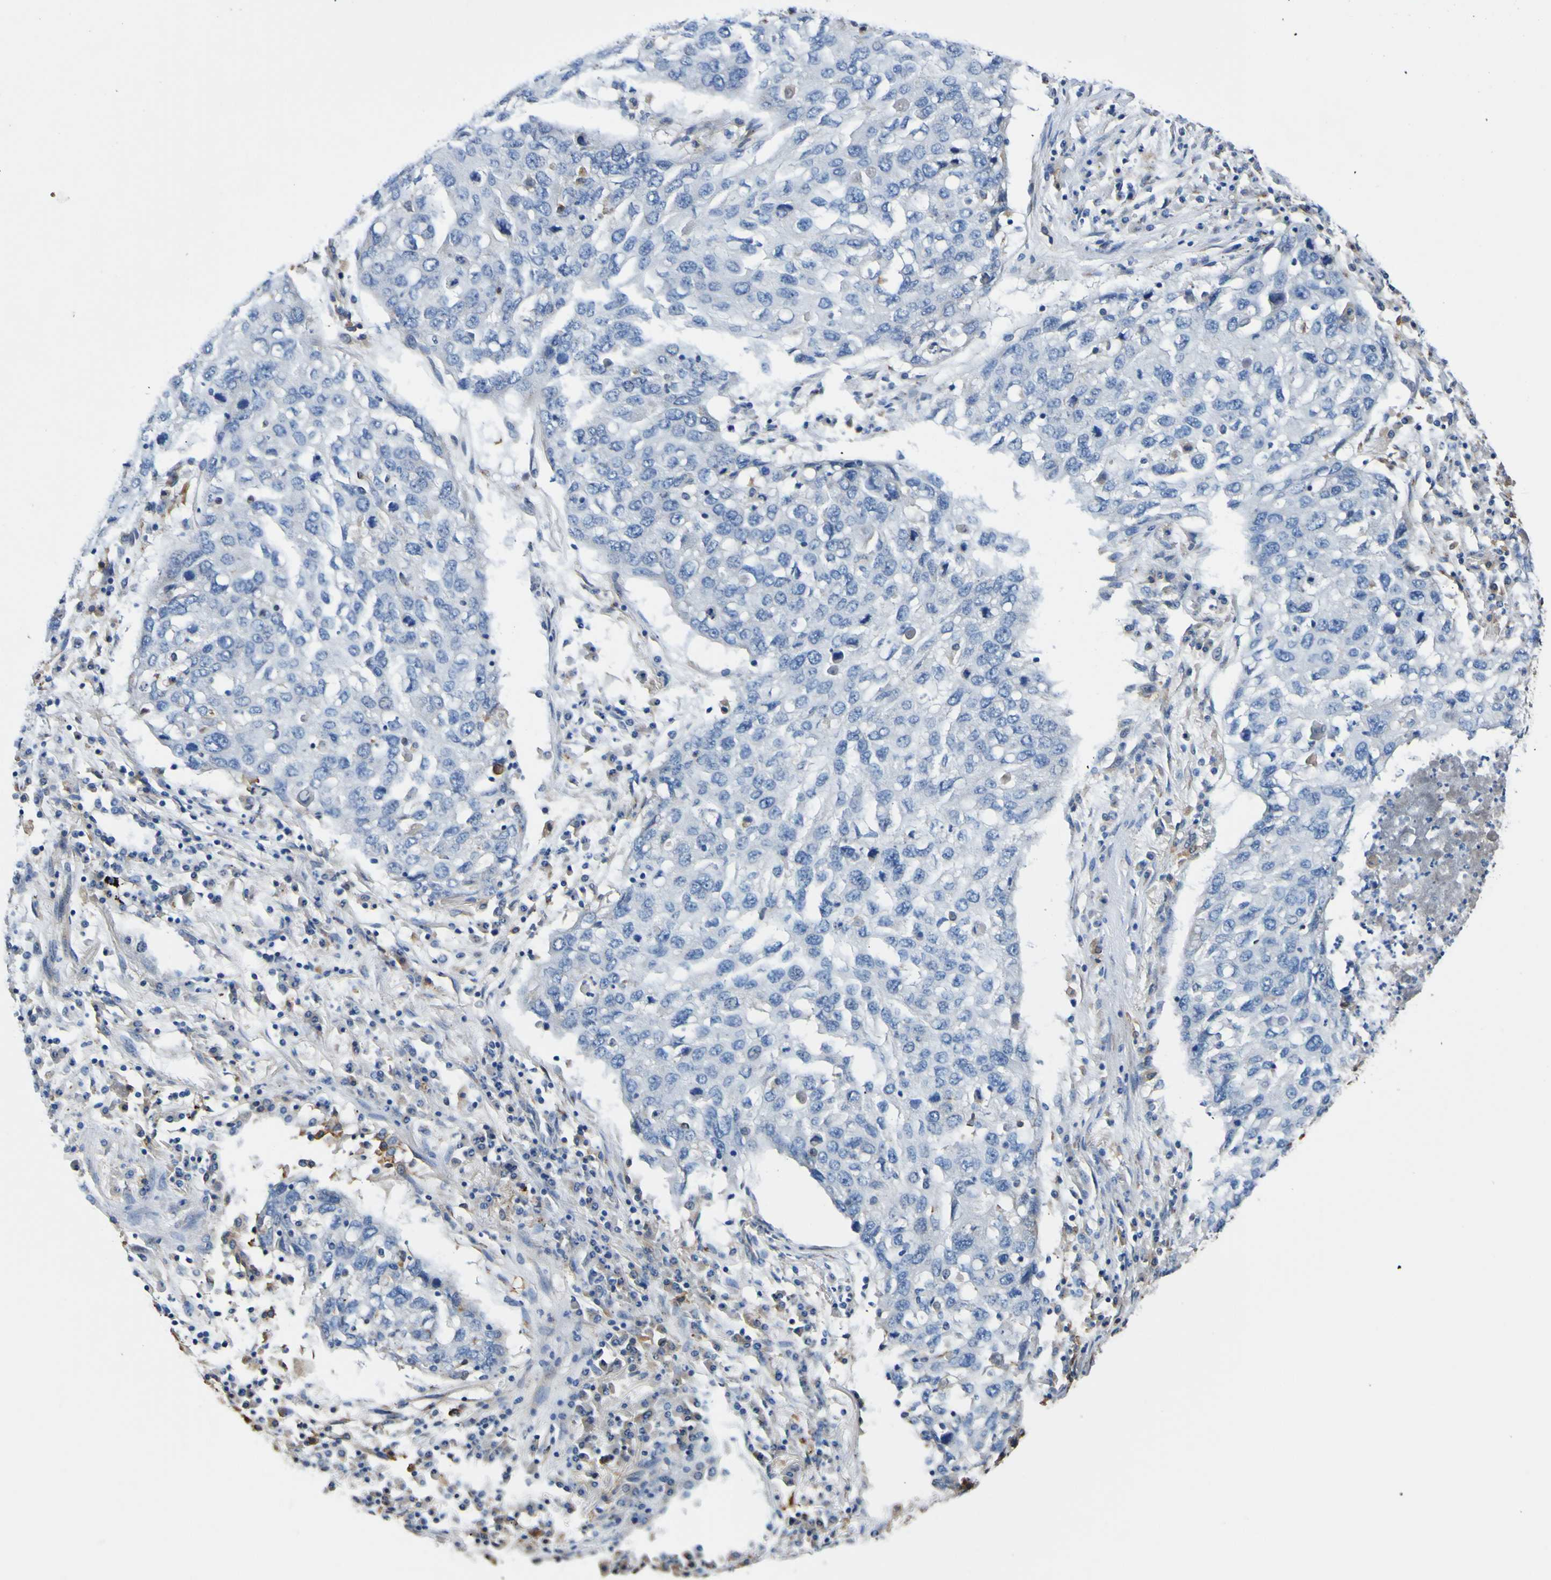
{"staining": {"intensity": "negative", "quantity": "none", "location": "none"}, "tissue": "lung cancer", "cell_type": "Tumor cells", "image_type": "cancer", "snomed": [{"axis": "morphology", "description": "Squamous cell carcinoma, NOS"}, {"axis": "topography", "description": "Lung"}], "caption": "Immunohistochemistry (IHC) of human lung squamous cell carcinoma exhibits no positivity in tumor cells. (DAB (3,3'-diaminobenzidine) IHC with hematoxylin counter stain).", "gene": "METAP2", "patient": {"sex": "female", "age": 63}}